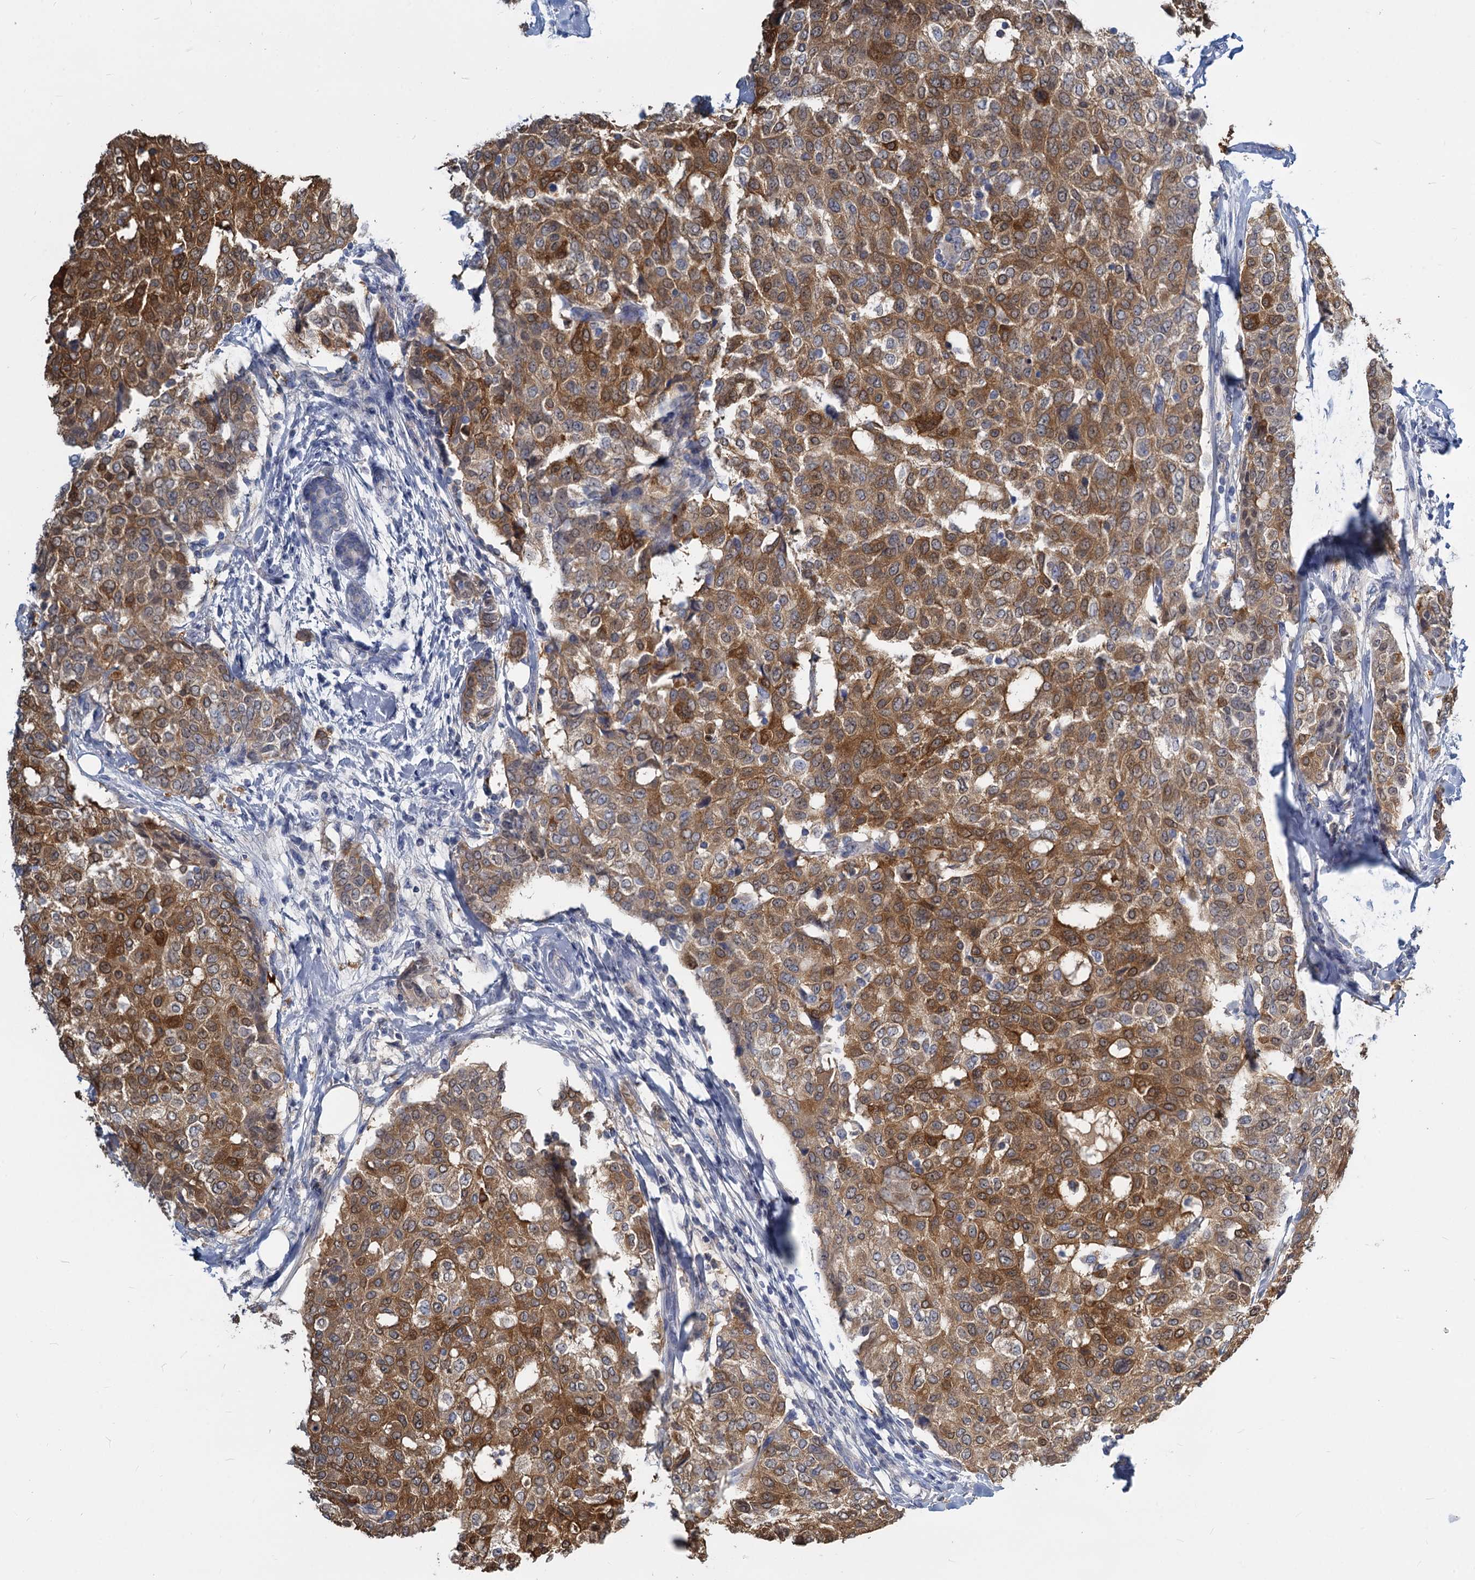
{"staining": {"intensity": "strong", "quantity": ">75%", "location": "cytoplasmic/membranous"}, "tissue": "breast cancer", "cell_type": "Tumor cells", "image_type": "cancer", "snomed": [{"axis": "morphology", "description": "Lobular carcinoma"}, {"axis": "topography", "description": "Breast"}], "caption": "Immunohistochemical staining of human breast cancer displays strong cytoplasmic/membranous protein staining in about >75% of tumor cells. Nuclei are stained in blue.", "gene": "GSTM3", "patient": {"sex": "female", "age": 51}}